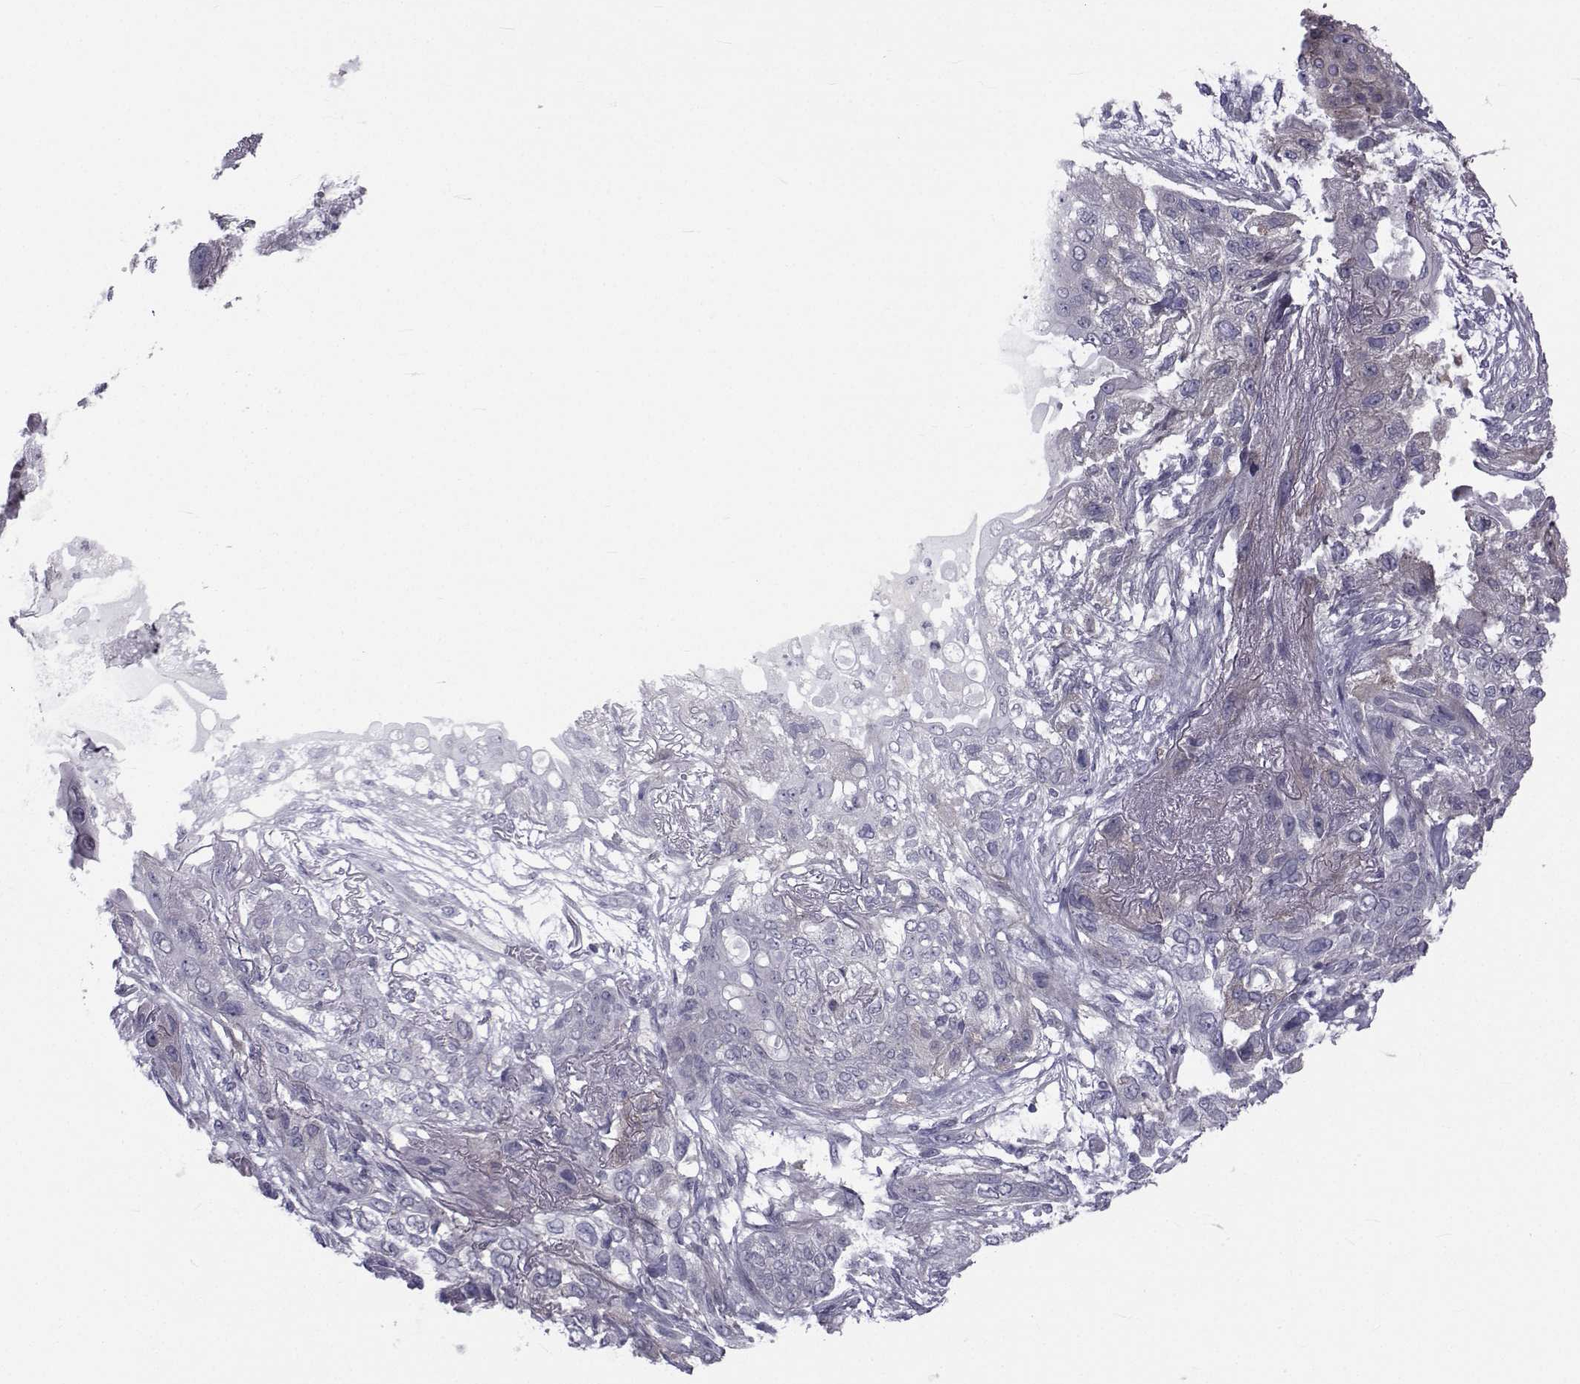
{"staining": {"intensity": "negative", "quantity": "none", "location": "none"}, "tissue": "lung cancer", "cell_type": "Tumor cells", "image_type": "cancer", "snomed": [{"axis": "morphology", "description": "Squamous cell carcinoma, NOS"}, {"axis": "topography", "description": "Lung"}], "caption": "Immunohistochemical staining of human lung squamous cell carcinoma displays no significant staining in tumor cells.", "gene": "SLC30A10", "patient": {"sex": "female", "age": 70}}